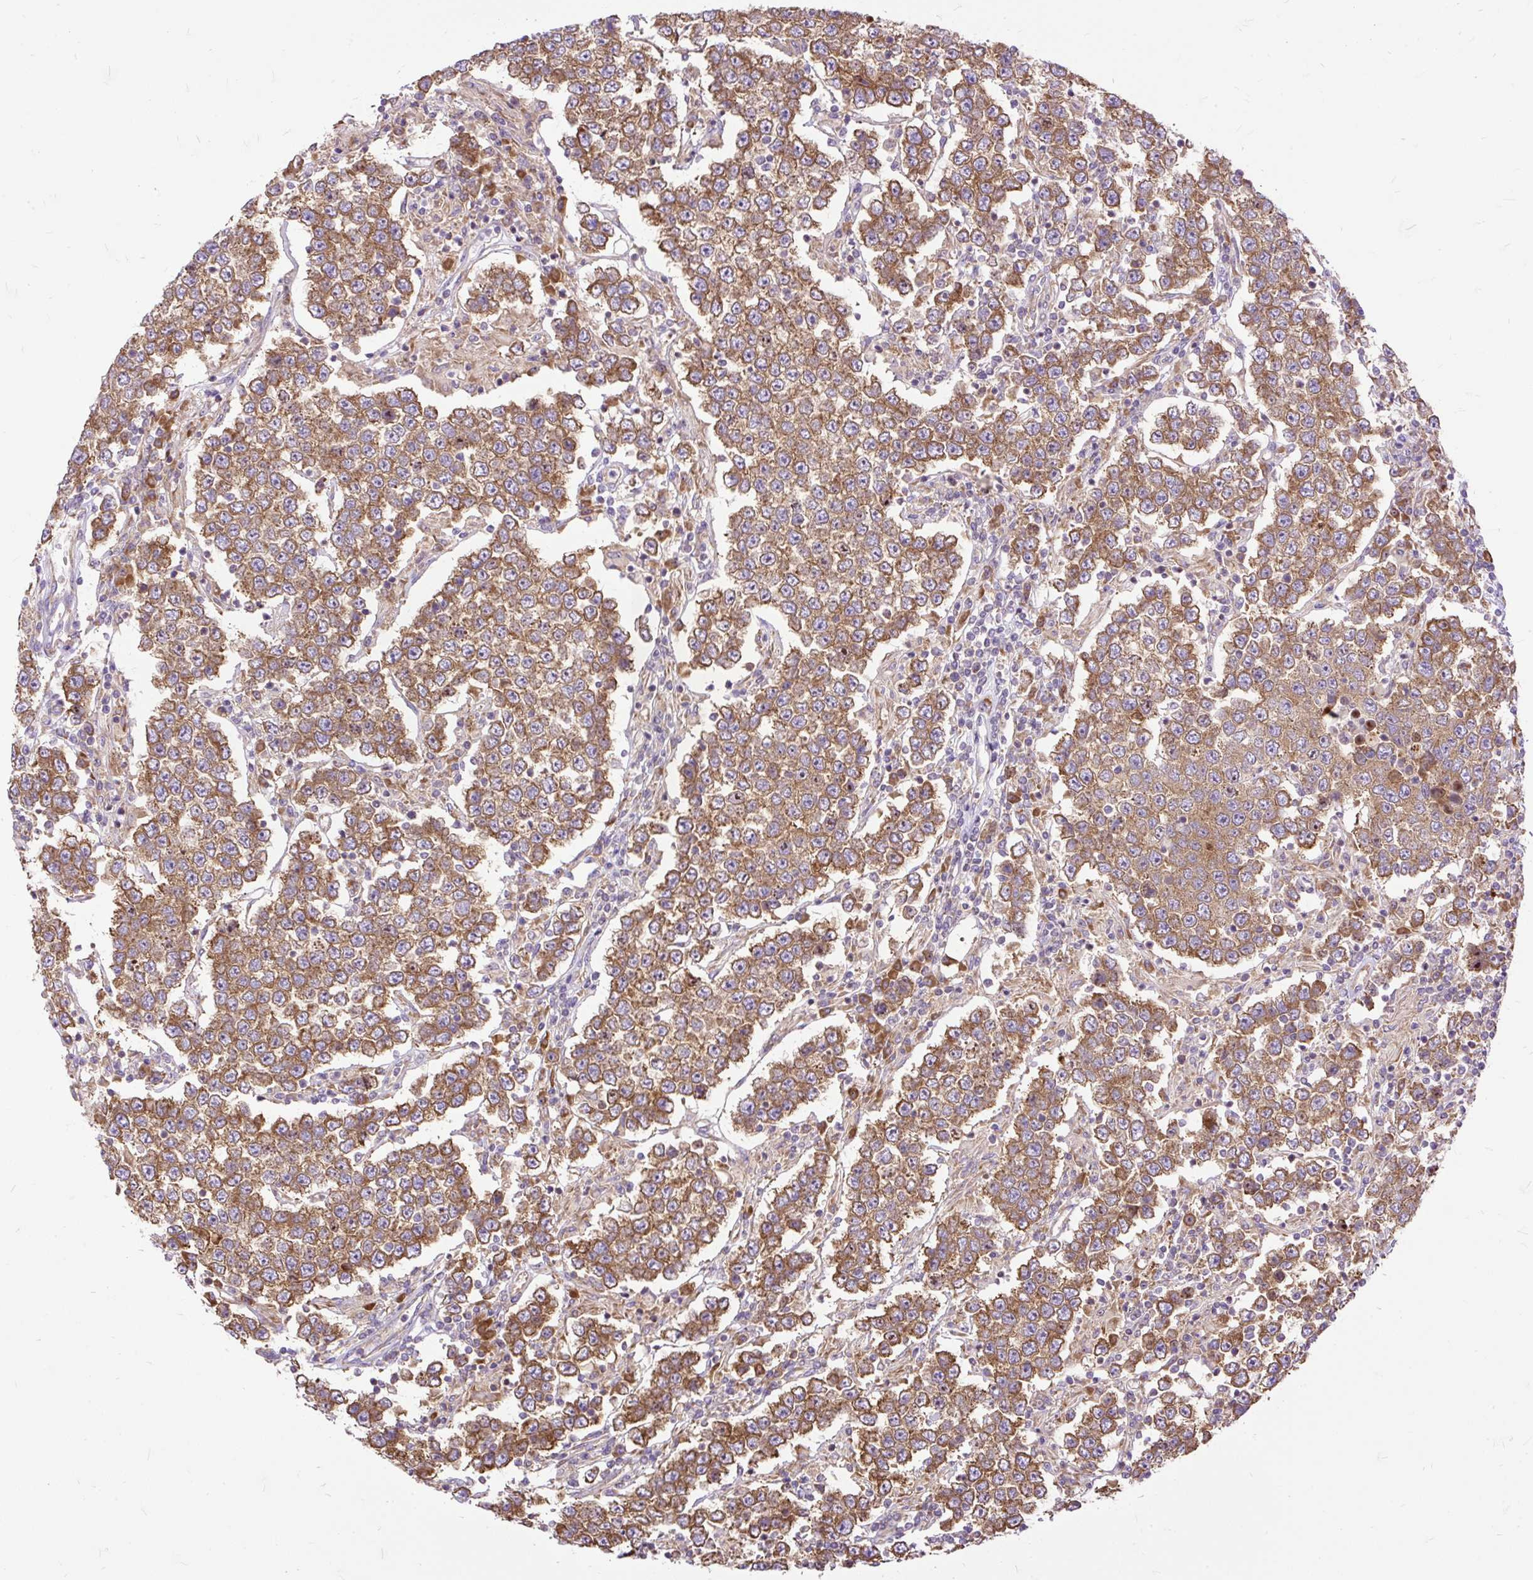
{"staining": {"intensity": "moderate", "quantity": ">75%", "location": "cytoplasmic/membranous"}, "tissue": "testis cancer", "cell_type": "Tumor cells", "image_type": "cancer", "snomed": [{"axis": "morphology", "description": "Normal tissue, NOS"}, {"axis": "morphology", "description": "Urothelial carcinoma, High grade"}, {"axis": "morphology", "description": "Seminoma, NOS"}, {"axis": "morphology", "description": "Carcinoma, Embryonal, NOS"}, {"axis": "topography", "description": "Urinary bladder"}, {"axis": "topography", "description": "Testis"}], "caption": "Immunohistochemical staining of testis cancer (seminoma) exhibits moderate cytoplasmic/membranous protein positivity in about >75% of tumor cells. The staining was performed using DAB (3,3'-diaminobenzidine), with brown indicating positive protein expression. Nuclei are stained blue with hematoxylin.", "gene": "RPS5", "patient": {"sex": "male", "age": 41}}